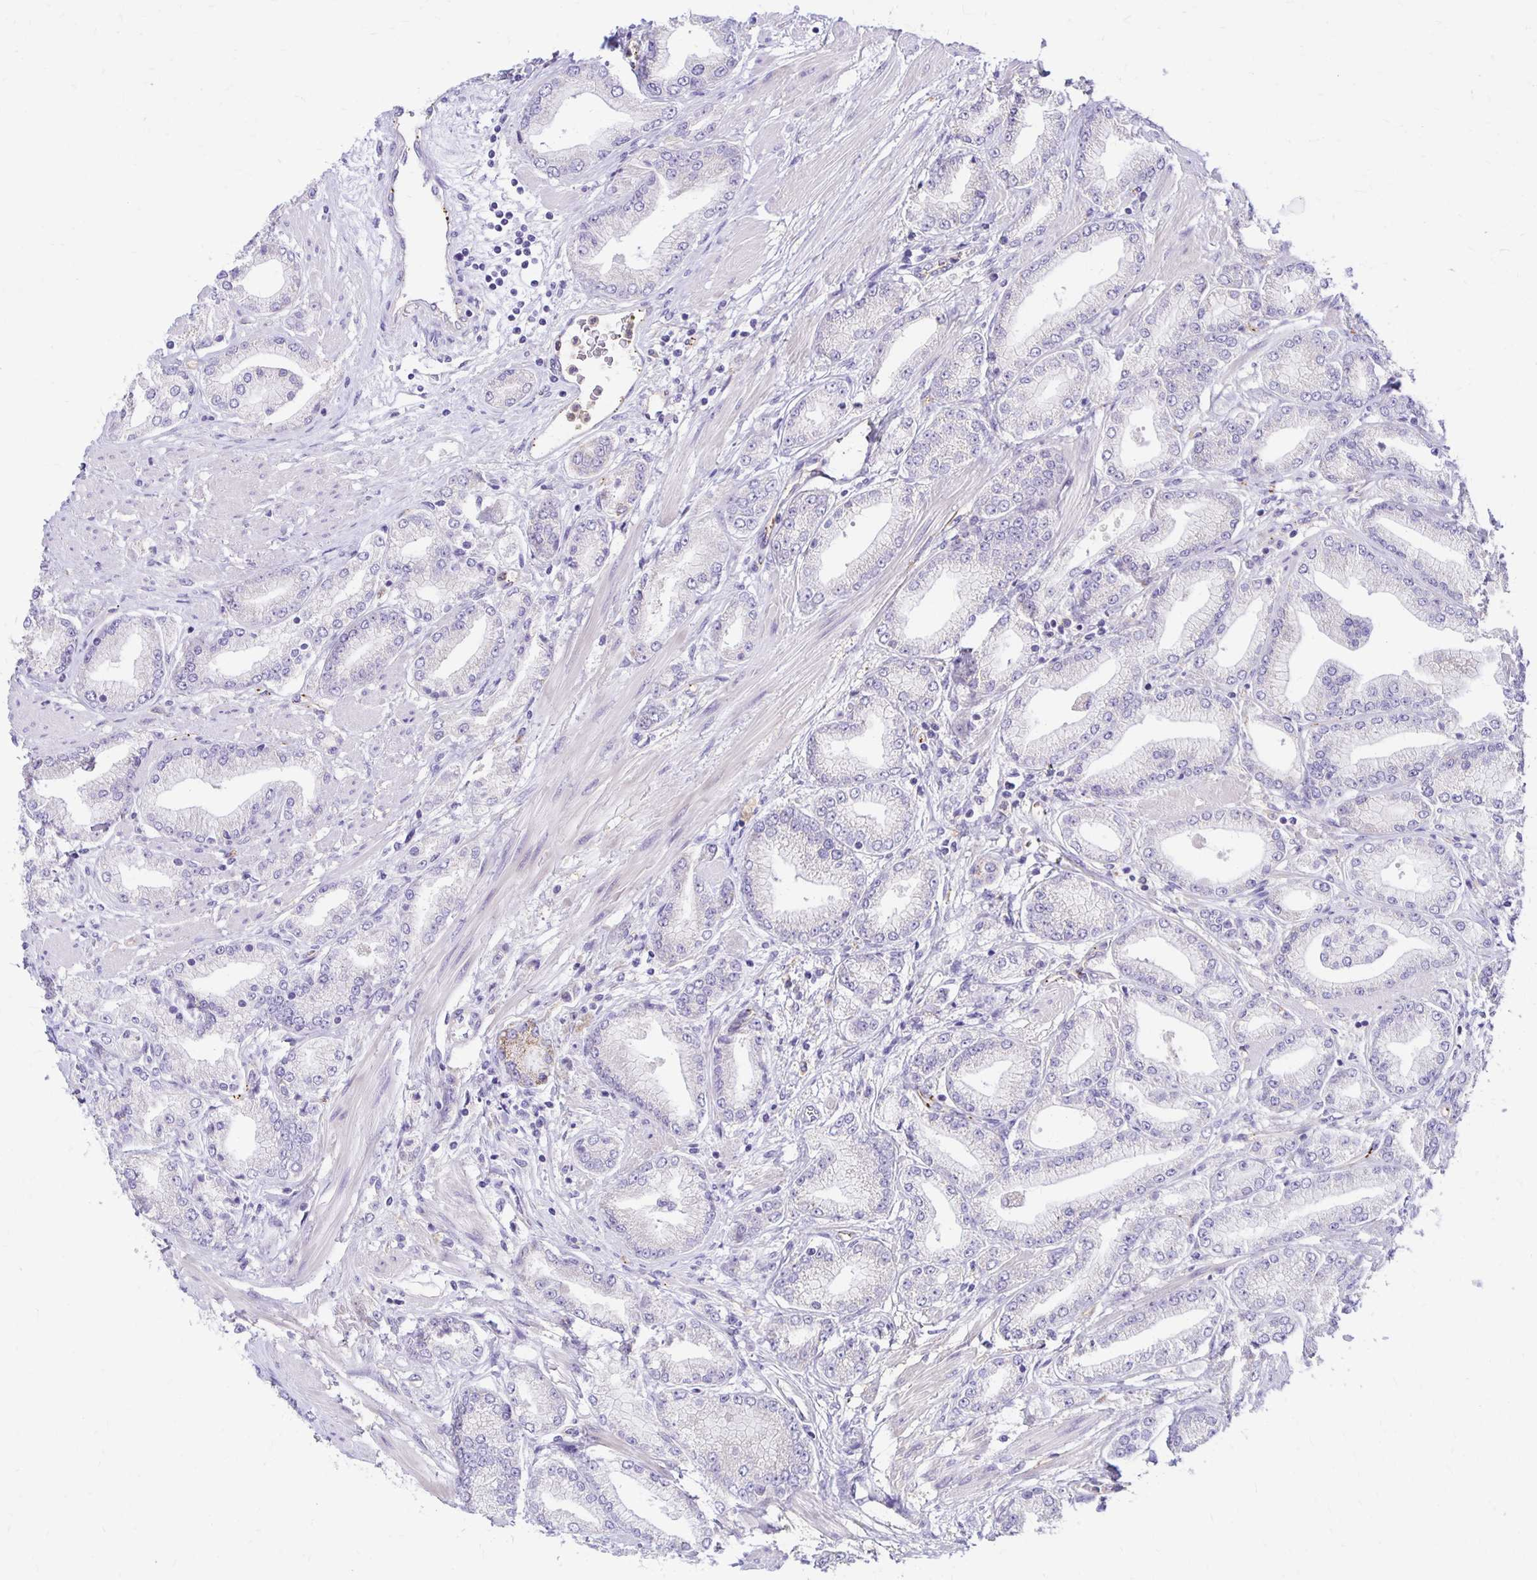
{"staining": {"intensity": "negative", "quantity": "none", "location": "none"}, "tissue": "prostate cancer", "cell_type": "Tumor cells", "image_type": "cancer", "snomed": [{"axis": "morphology", "description": "Adenocarcinoma, High grade"}, {"axis": "topography", "description": "Prostate"}], "caption": "Protein analysis of prostate cancer exhibits no significant positivity in tumor cells. (DAB (3,3'-diaminobenzidine) immunohistochemistry with hematoxylin counter stain).", "gene": "TTYH1", "patient": {"sex": "male", "age": 67}}